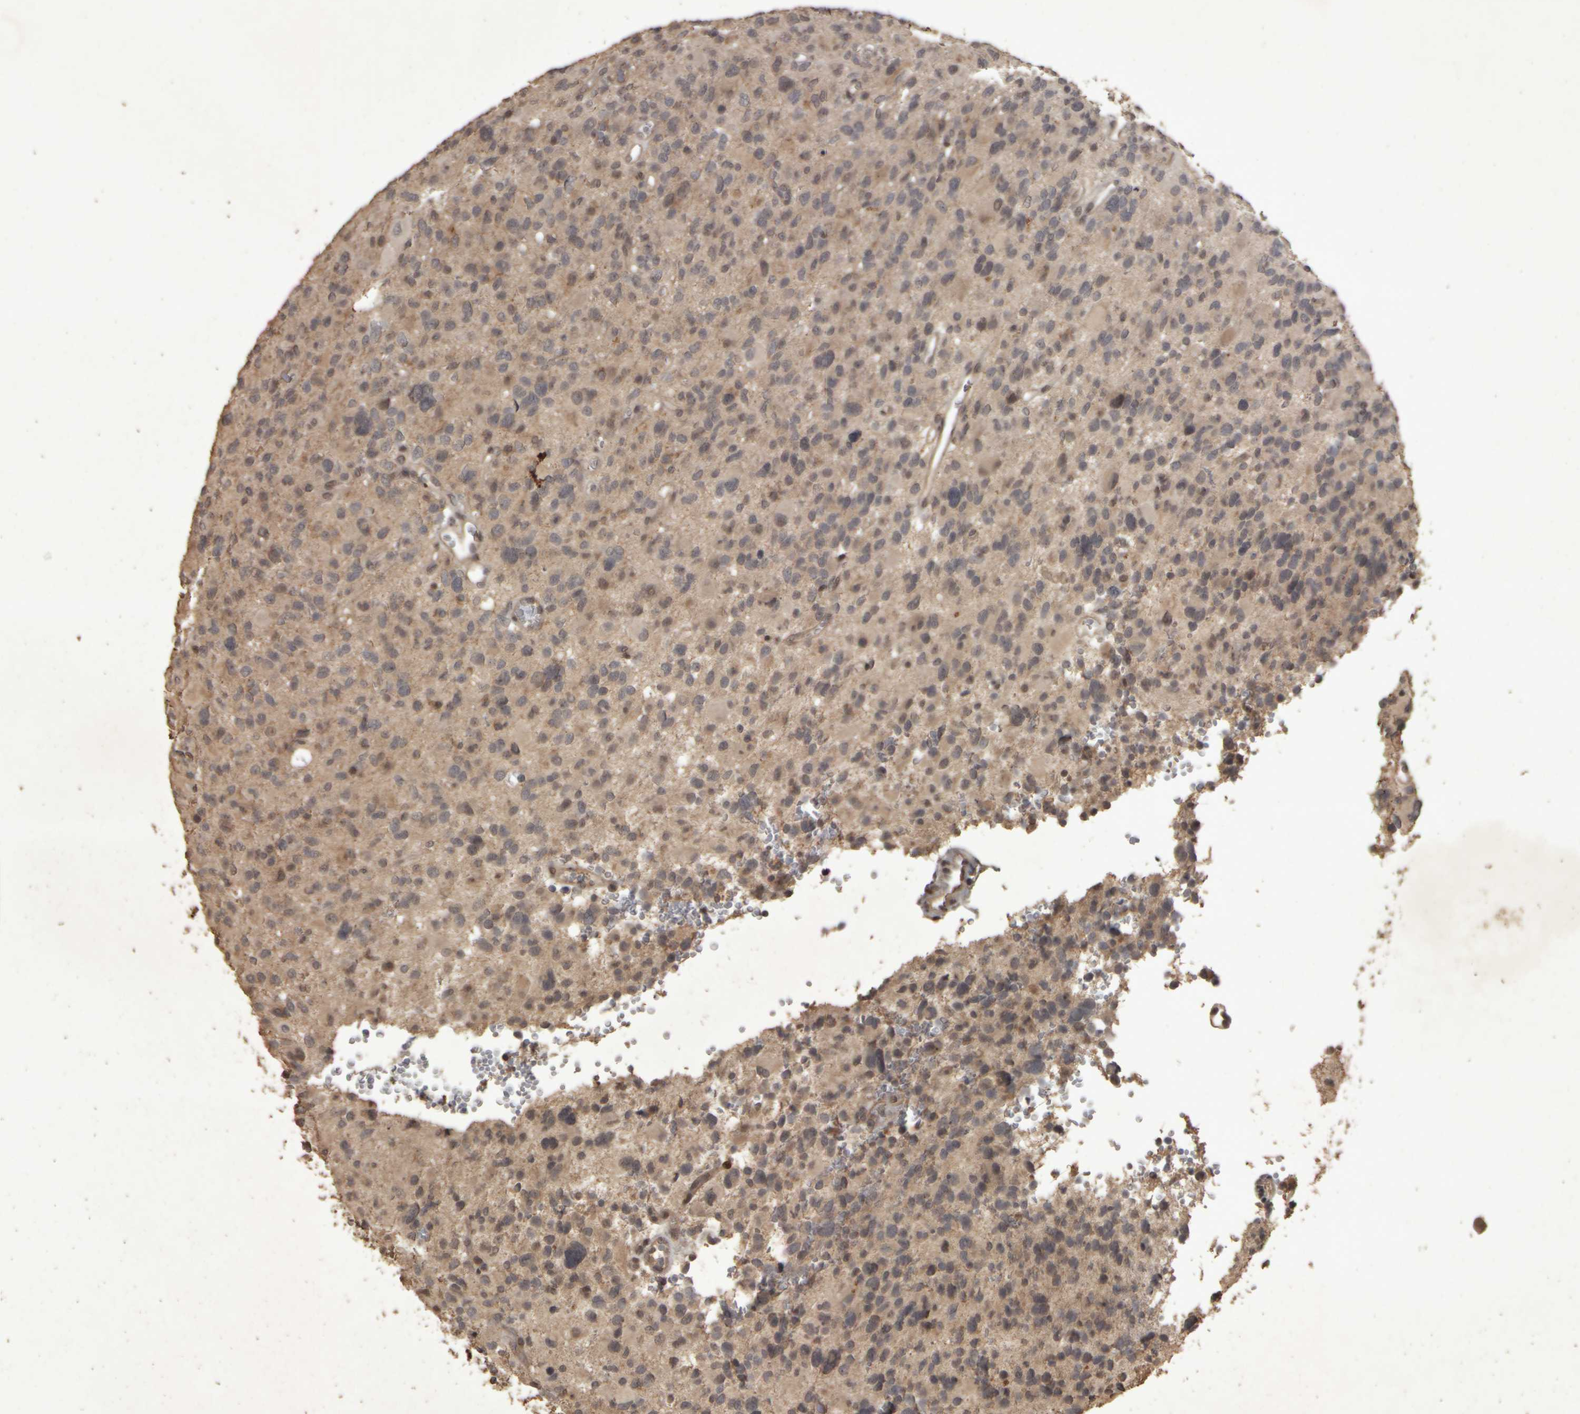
{"staining": {"intensity": "weak", "quantity": "<25%", "location": "cytoplasmic/membranous"}, "tissue": "glioma", "cell_type": "Tumor cells", "image_type": "cancer", "snomed": [{"axis": "morphology", "description": "Glioma, malignant, High grade"}, {"axis": "topography", "description": "Brain"}], "caption": "Malignant high-grade glioma was stained to show a protein in brown. There is no significant staining in tumor cells.", "gene": "ACO1", "patient": {"sex": "male", "age": 48}}